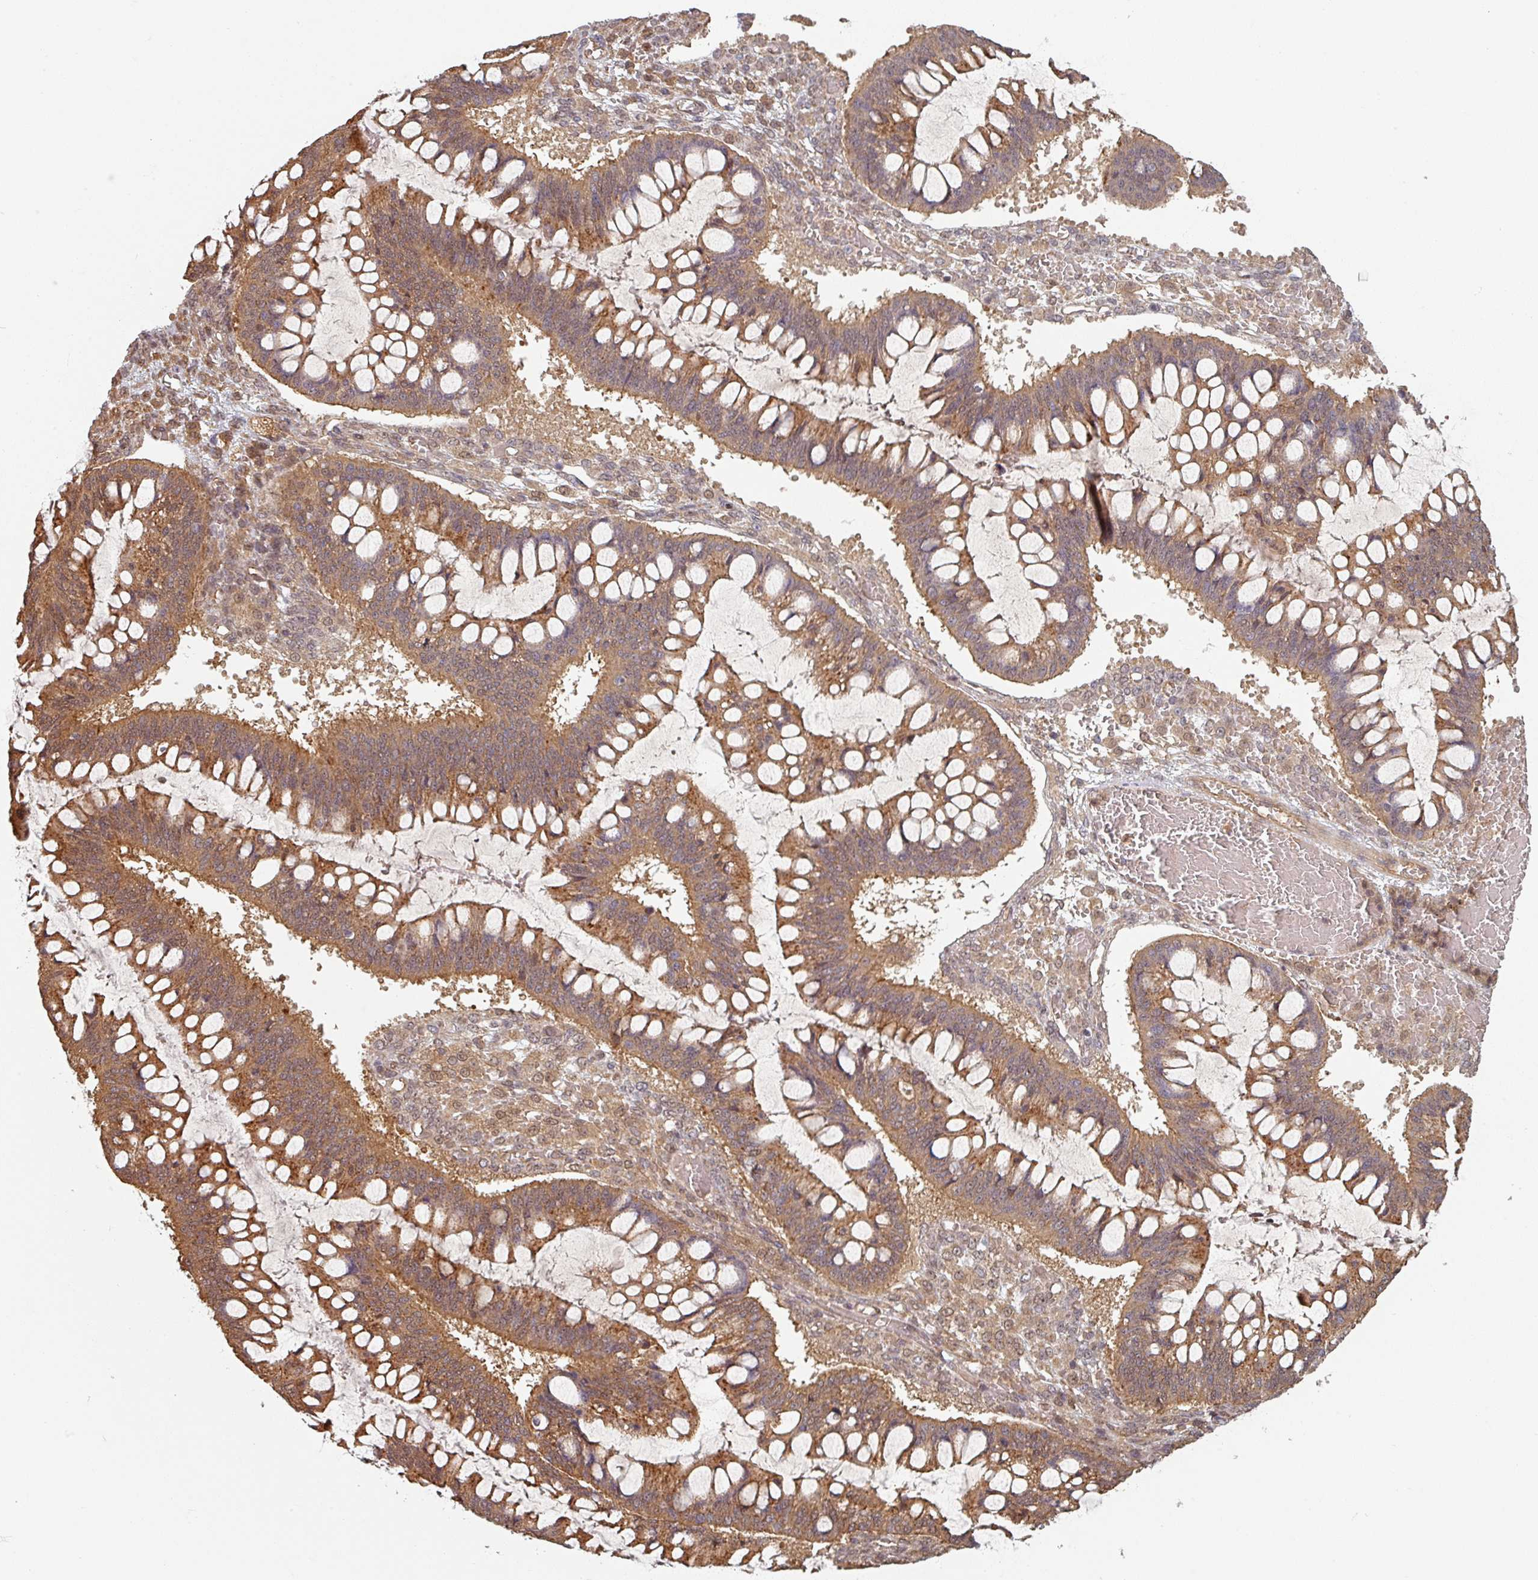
{"staining": {"intensity": "moderate", "quantity": ">75%", "location": "cytoplasmic/membranous"}, "tissue": "ovarian cancer", "cell_type": "Tumor cells", "image_type": "cancer", "snomed": [{"axis": "morphology", "description": "Cystadenocarcinoma, mucinous, NOS"}, {"axis": "topography", "description": "Ovary"}], "caption": "Immunohistochemistry (IHC) photomicrograph of ovarian cancer (mucinous cystadenocarcinoma) stained for a protein (brown), which exhibits medium levels of moderate cytoplasmic/membranous expression in approximately >75% of tumor cells.", "gene": "EID1", "patient": {"sex": "female", "age": 73}}